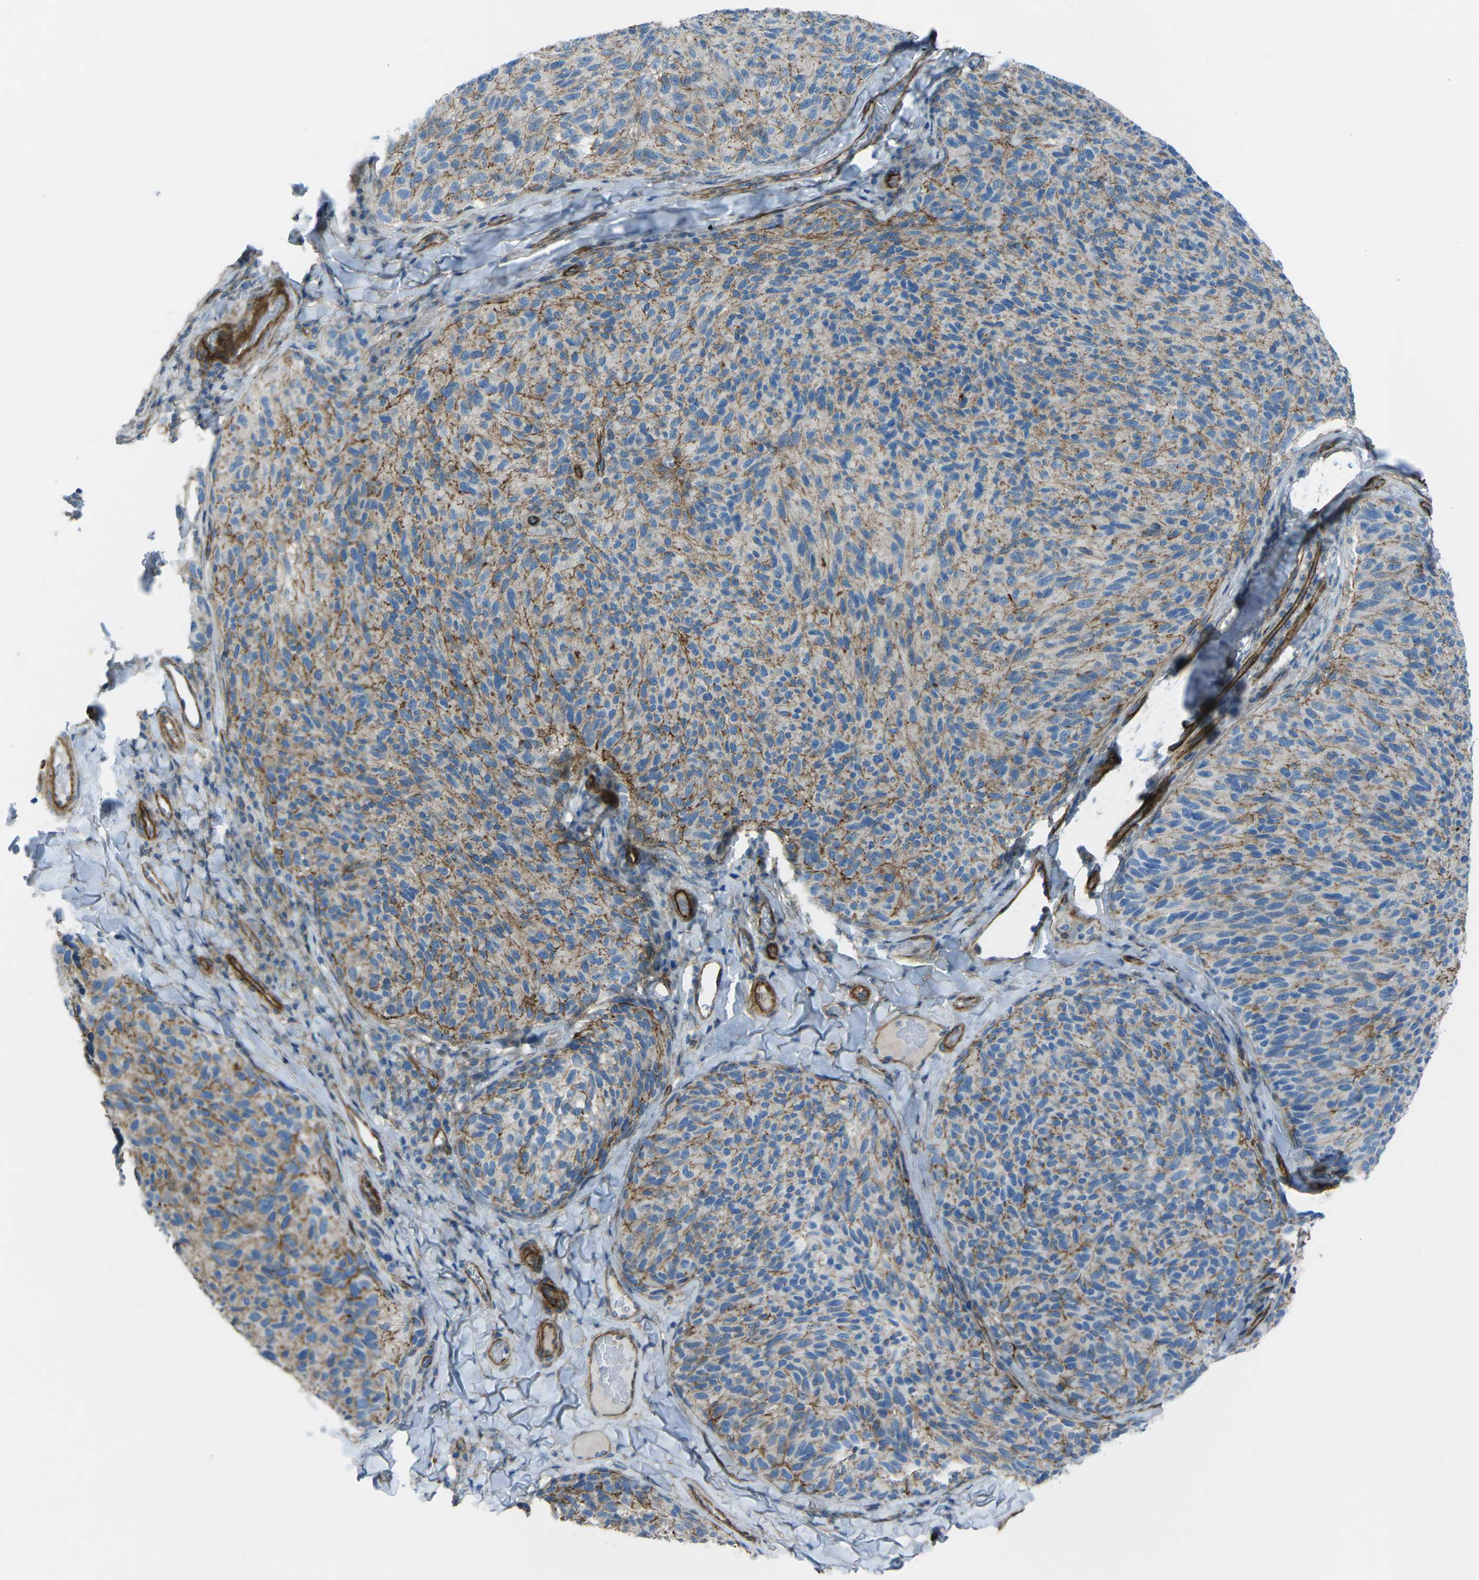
{"staining": {"intensity": "weak", "quantity": "25%-75%", "location": "cytoplasmic/membranous"}, "tissue": "melanoma", "cell_type": "Tumor cells", "image_type": "cancer", "snomed": [{"axis": "morphology", "description": "Malignant melanoma, NOS"}, {"axis": "topography", "description": "Skin"}], "caption": "About 25%-75% of tumor cells in malignant melanoma reveal weak cytoplasmic/membranous protein expression as visualized by brown immunohistochemical staining.", "gene": "UTRN", "patient": {"sex": "female", "age": 73}}